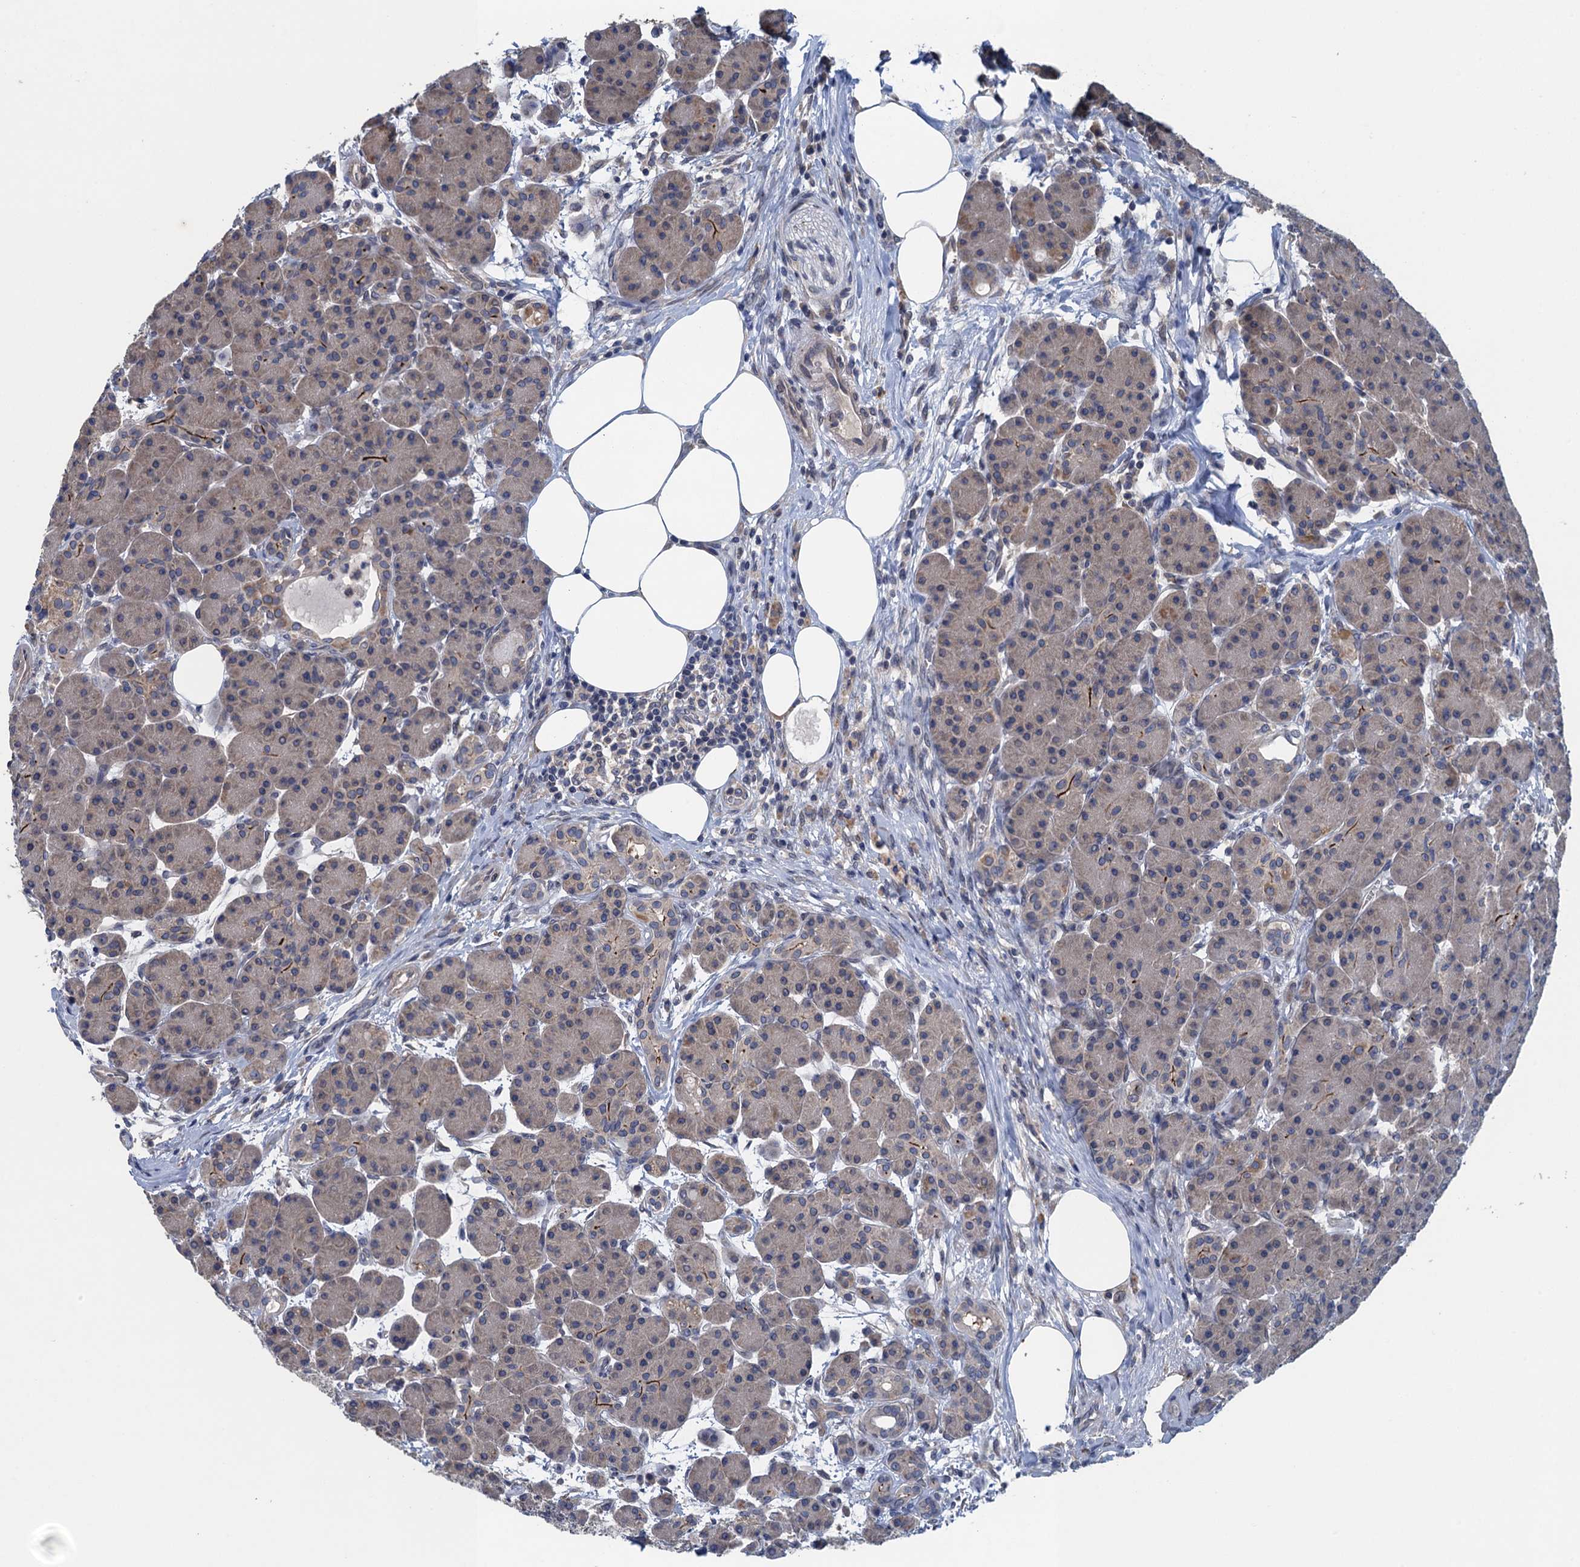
{"staining": {"intensity": "weak", "quantity": "25%-75%", "location": "cytoplasmic/membranous"}, "tissue": "pancreas", "cell_type": "Exocrine glandular cells", "image_type": "normal", "snomed": [{"axis": "morphology", "description": "Normal tissue, NOS"}, {"axis": "topography", "description": "Pancreas"}], "caption": "Weak cytoplasmic/membranous positivity for a protein is seen in approximately 25%-75% of exocrine glandular cells of benign pancreas using immunohistochemistry.", "gene": "CTU2", "patient": {"sex": "male", "age": 63}}